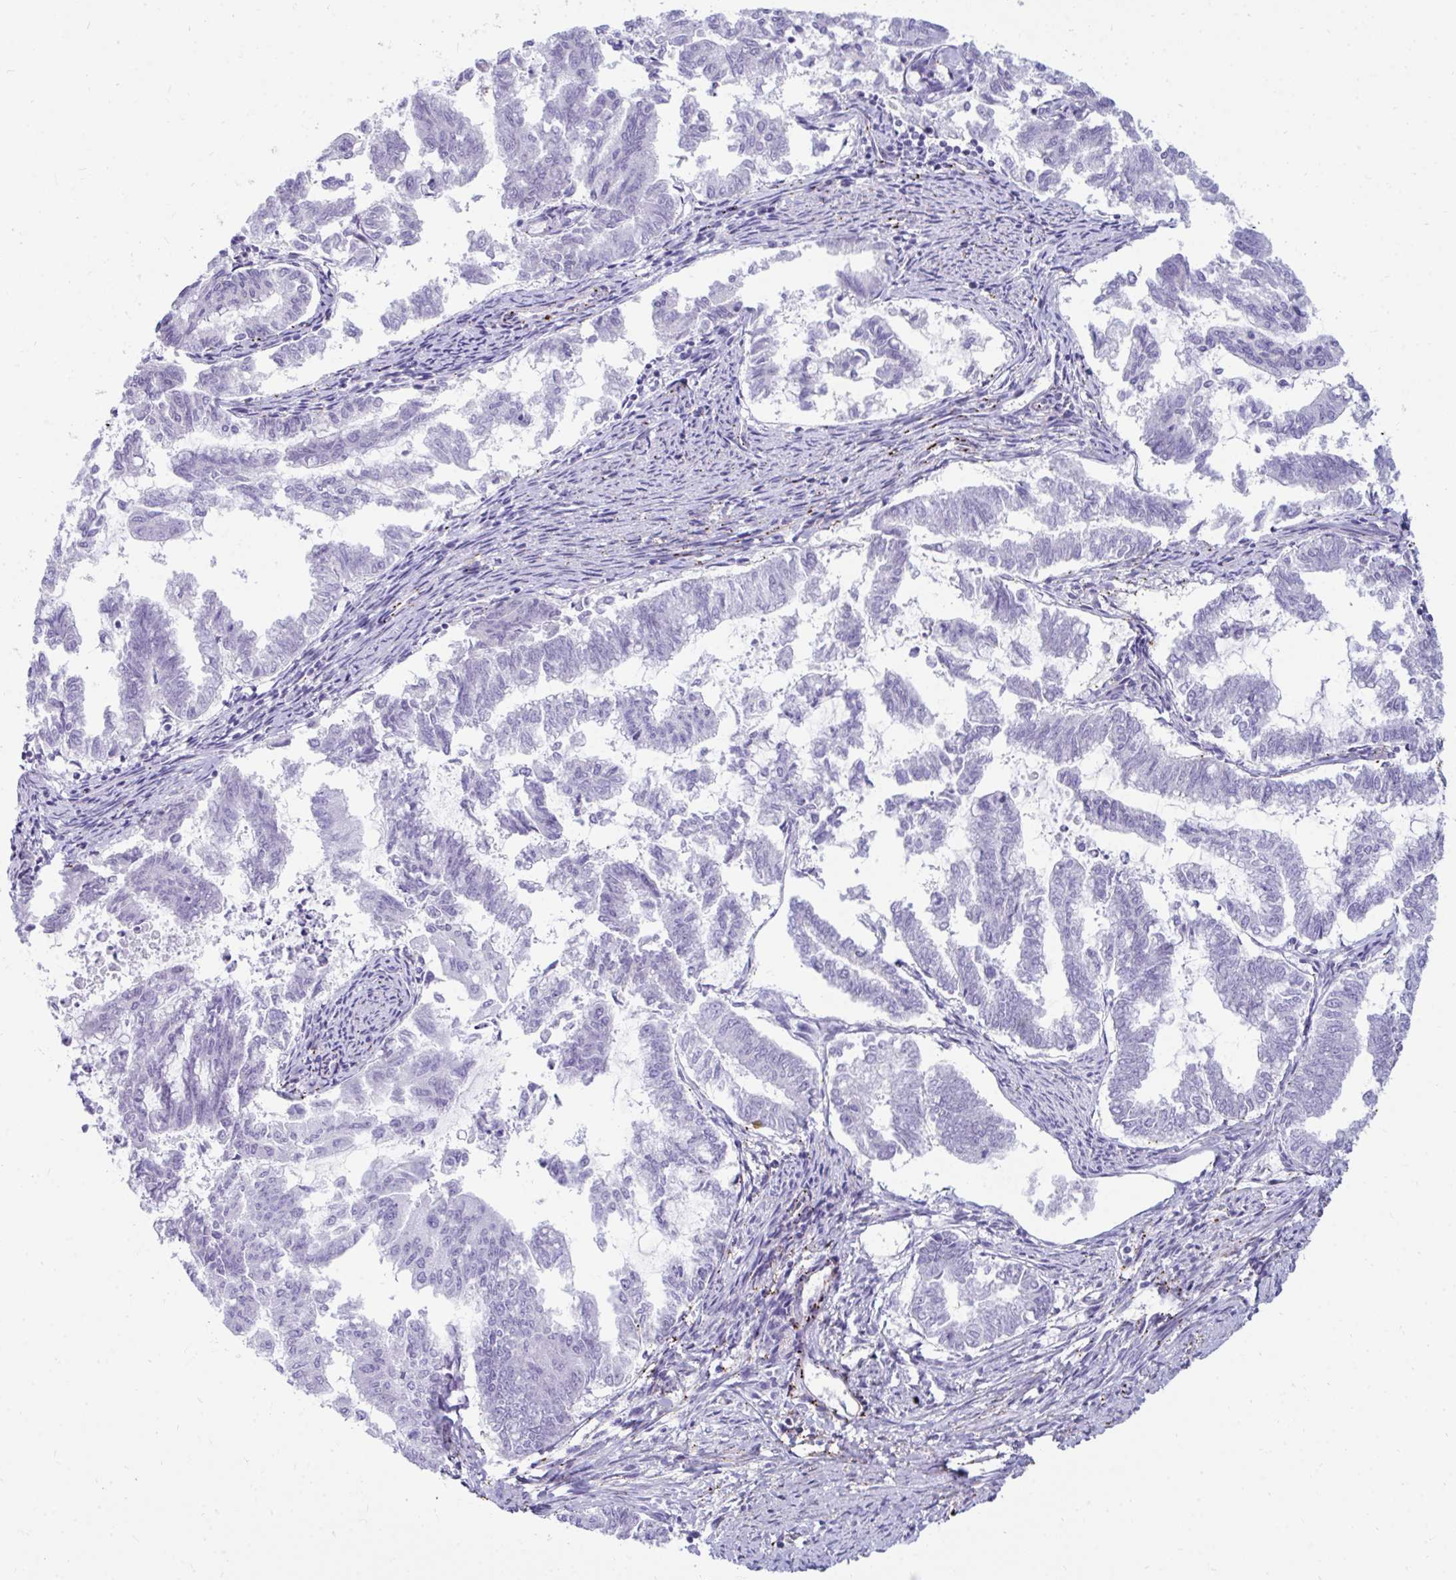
{"staining": {"intensity": "negative", "quantity": "none", "location": "none"}, "tissue": "endometrial cancer", "cell_type": "Tumor cells", "image_type": "cancer", "snomed": [{"axis": "morphology", "description": "Adenocarcinoma, NOS"}, {"axis": "topography", "description": "Endometrium"}], "caption": "This is an immunohistochemistry photomicrograph of adenocarcinoma (endometrial). There is no positivity in tumor cells.", "gene": "UBL3", "patient": {"sex": "female", "age": 79}}